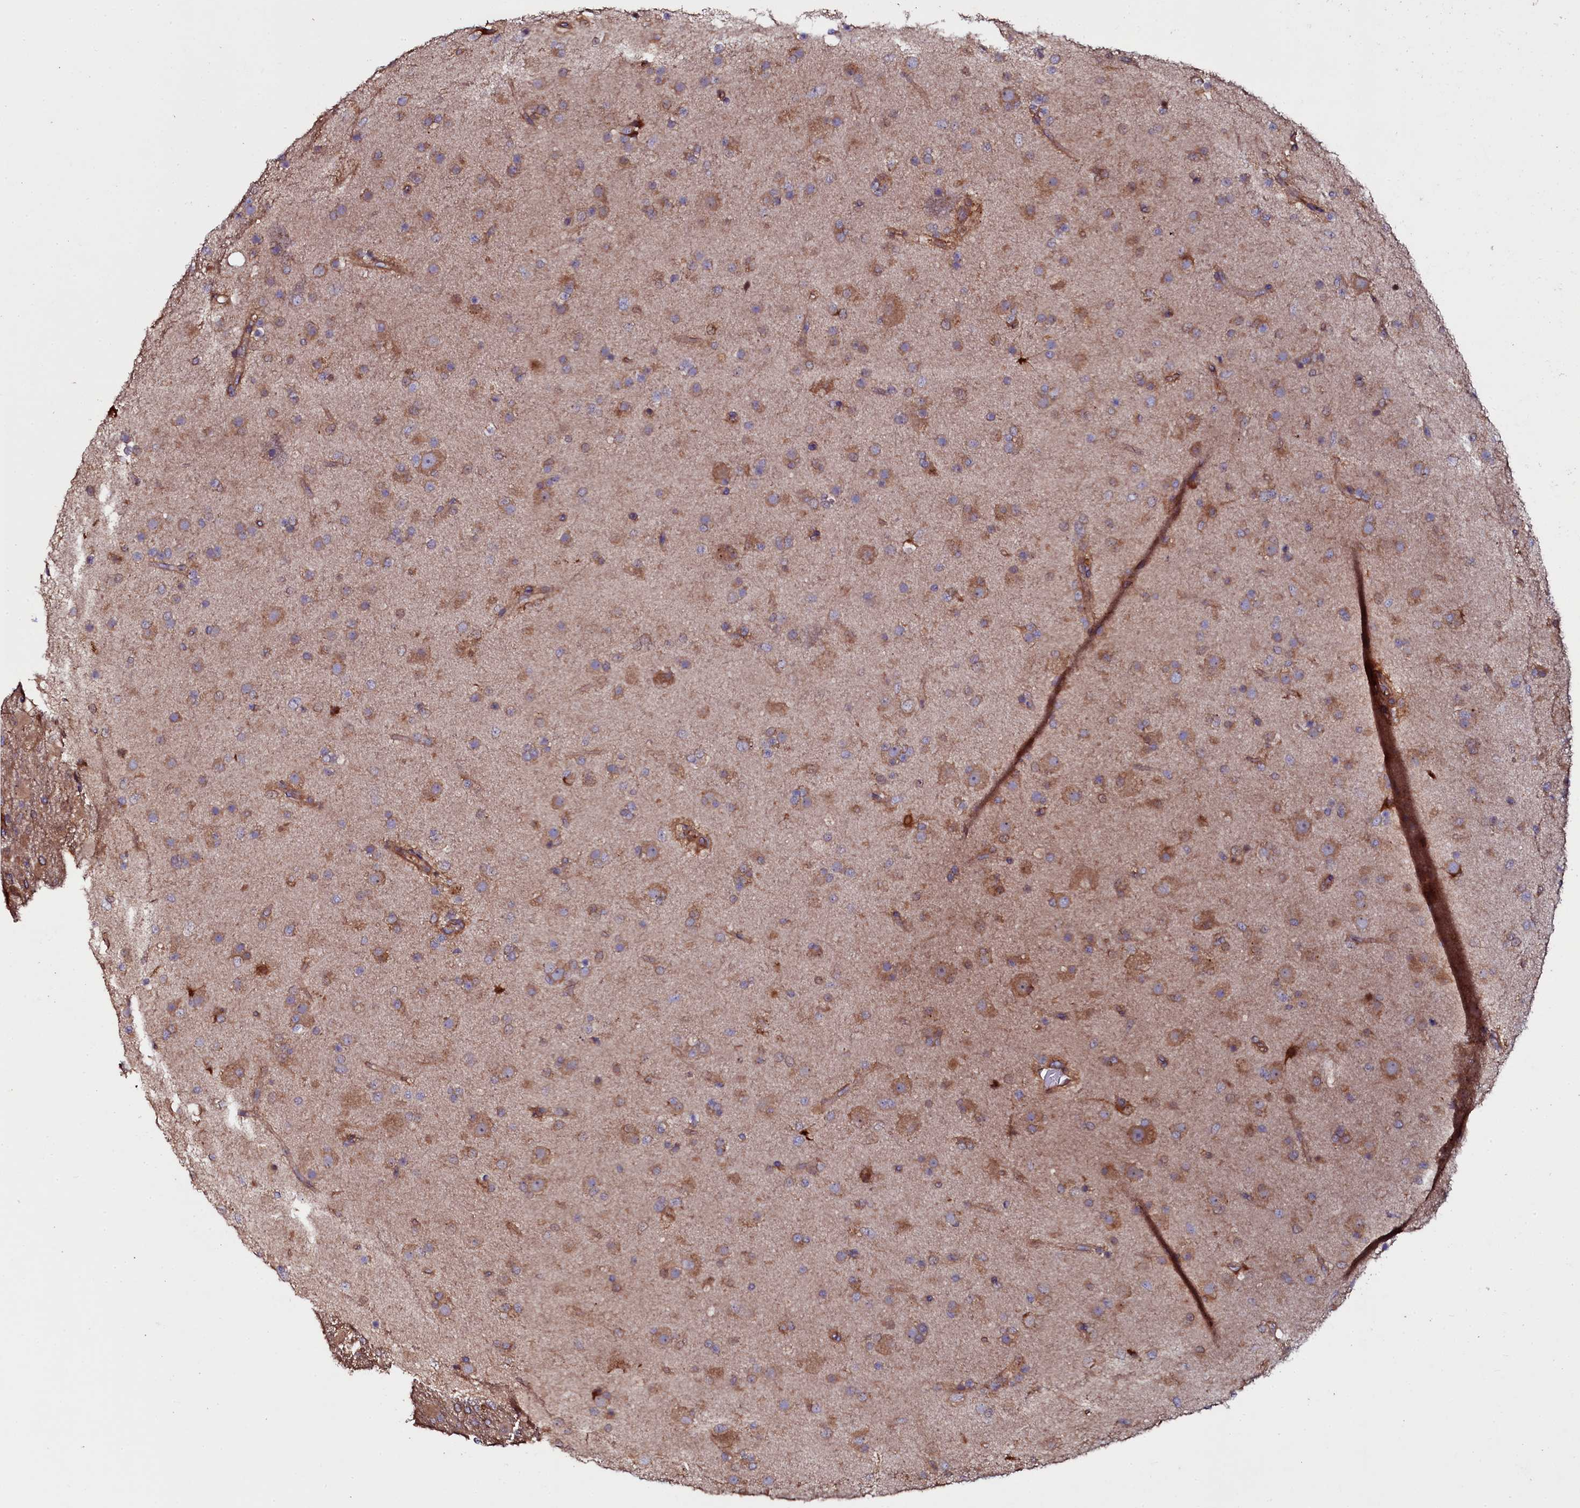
{"staining": {"intensity": "moderate", "quantity": "25%-75%", "location": "cytoplasmic/membranous"}, "tissue": "glioma", "cell_type": "Tumor cells", "image_type": "cancer", "snomed": [{"axis": "morphology", "description": "Glioma, malignant, Low grade"}, {"axis": "topography", "description": "Brain"}], "caption": "The photomicrograph demonstrates staining of malignant glioma (low-grade), revealing moderate cytoplasmic/membranous protein expression (brown color) within tumor cells. Using DAB (brown) and hematoxylin (blue) stains, captured at high magnification using brightfield microscopy.", "gene": "USPL1", "patient": {"sex": "male", "age": 65}}